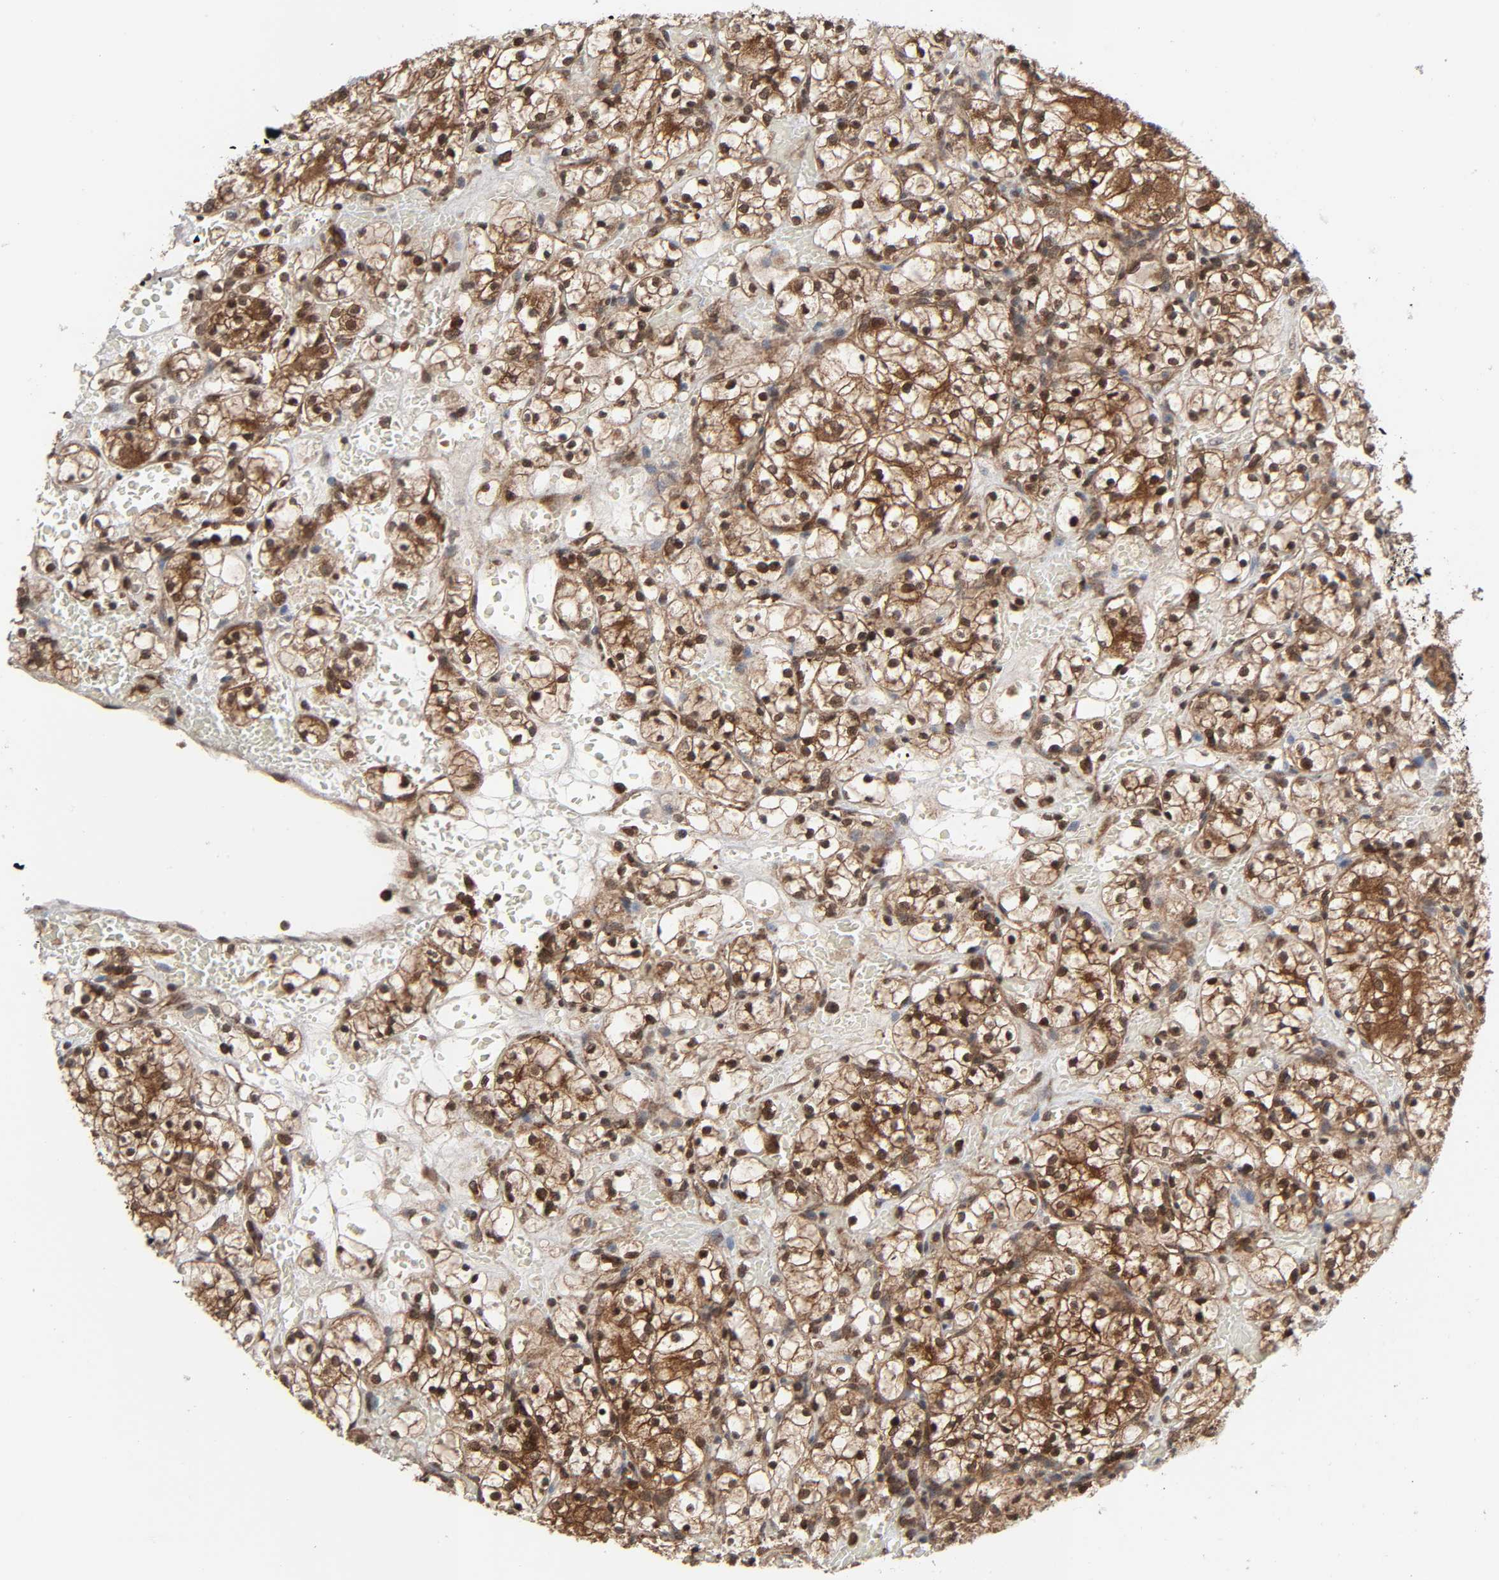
{"staining": {"intensity": "strong", "quantity": ">75%", "location": "cytoplasmic/membranous,nuclear"}, "tissue": "renal cancer", "cell_type": "Tumor cells", "image_type": "cancer", "snomed": [{"axis": "morphology", "description": "Adenocarcinoma, NOS"}, {"axis": "topography", "description": "Kidney"}], "caption": "High-magnification brightfield microscopy of renal cancer stained with DAB (3,3'-diaminobenzidine) (brown) and counterstained with hematoxylin (blue). tumor cells exhibit strong cytoplasmic/membranous and nuclear positivity is appreciated in about>75% of cells. (DAB (3,3'-diaminobenzidine) = brown stain, brightfield microscopy at high magnification).", "gene": "GSK3A", "patient": {"sex": "female", "age": 60}}